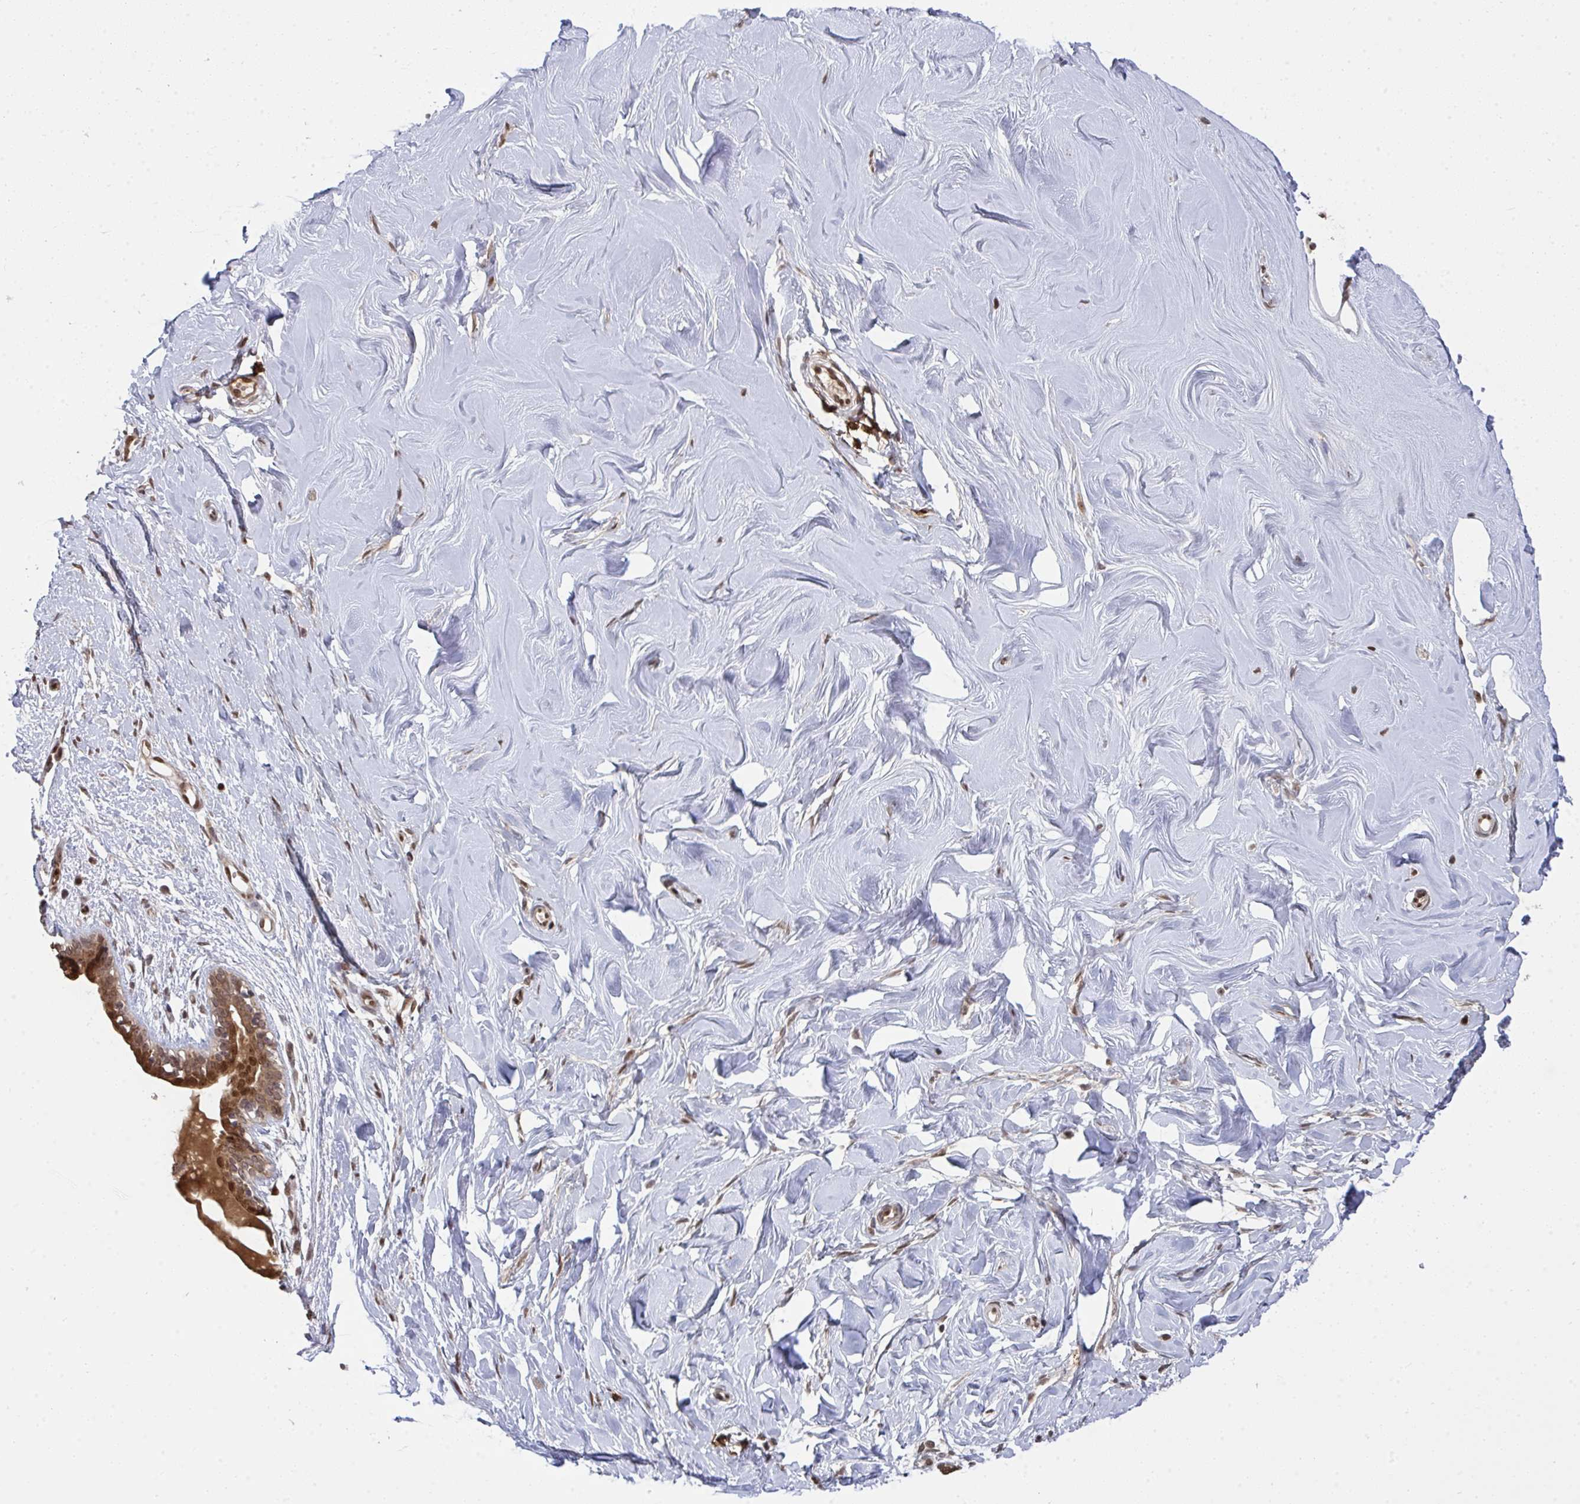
{"staining": {"intensity": "negative", "quantity": "none", "location": "none"}, "tissue": "breast", "cell_type": "Adipocytes", "image_type": "normal", "snomed": [{"axis": "morphology", "description": "Normal tissue, NOS"}, {"axis": "topography", "description": "Breast"}], "caption": "Adipocytes show no significant protein positivity in normal breast.", "gene": "UXT", "patient": {"sex": "female", "age": 27}}